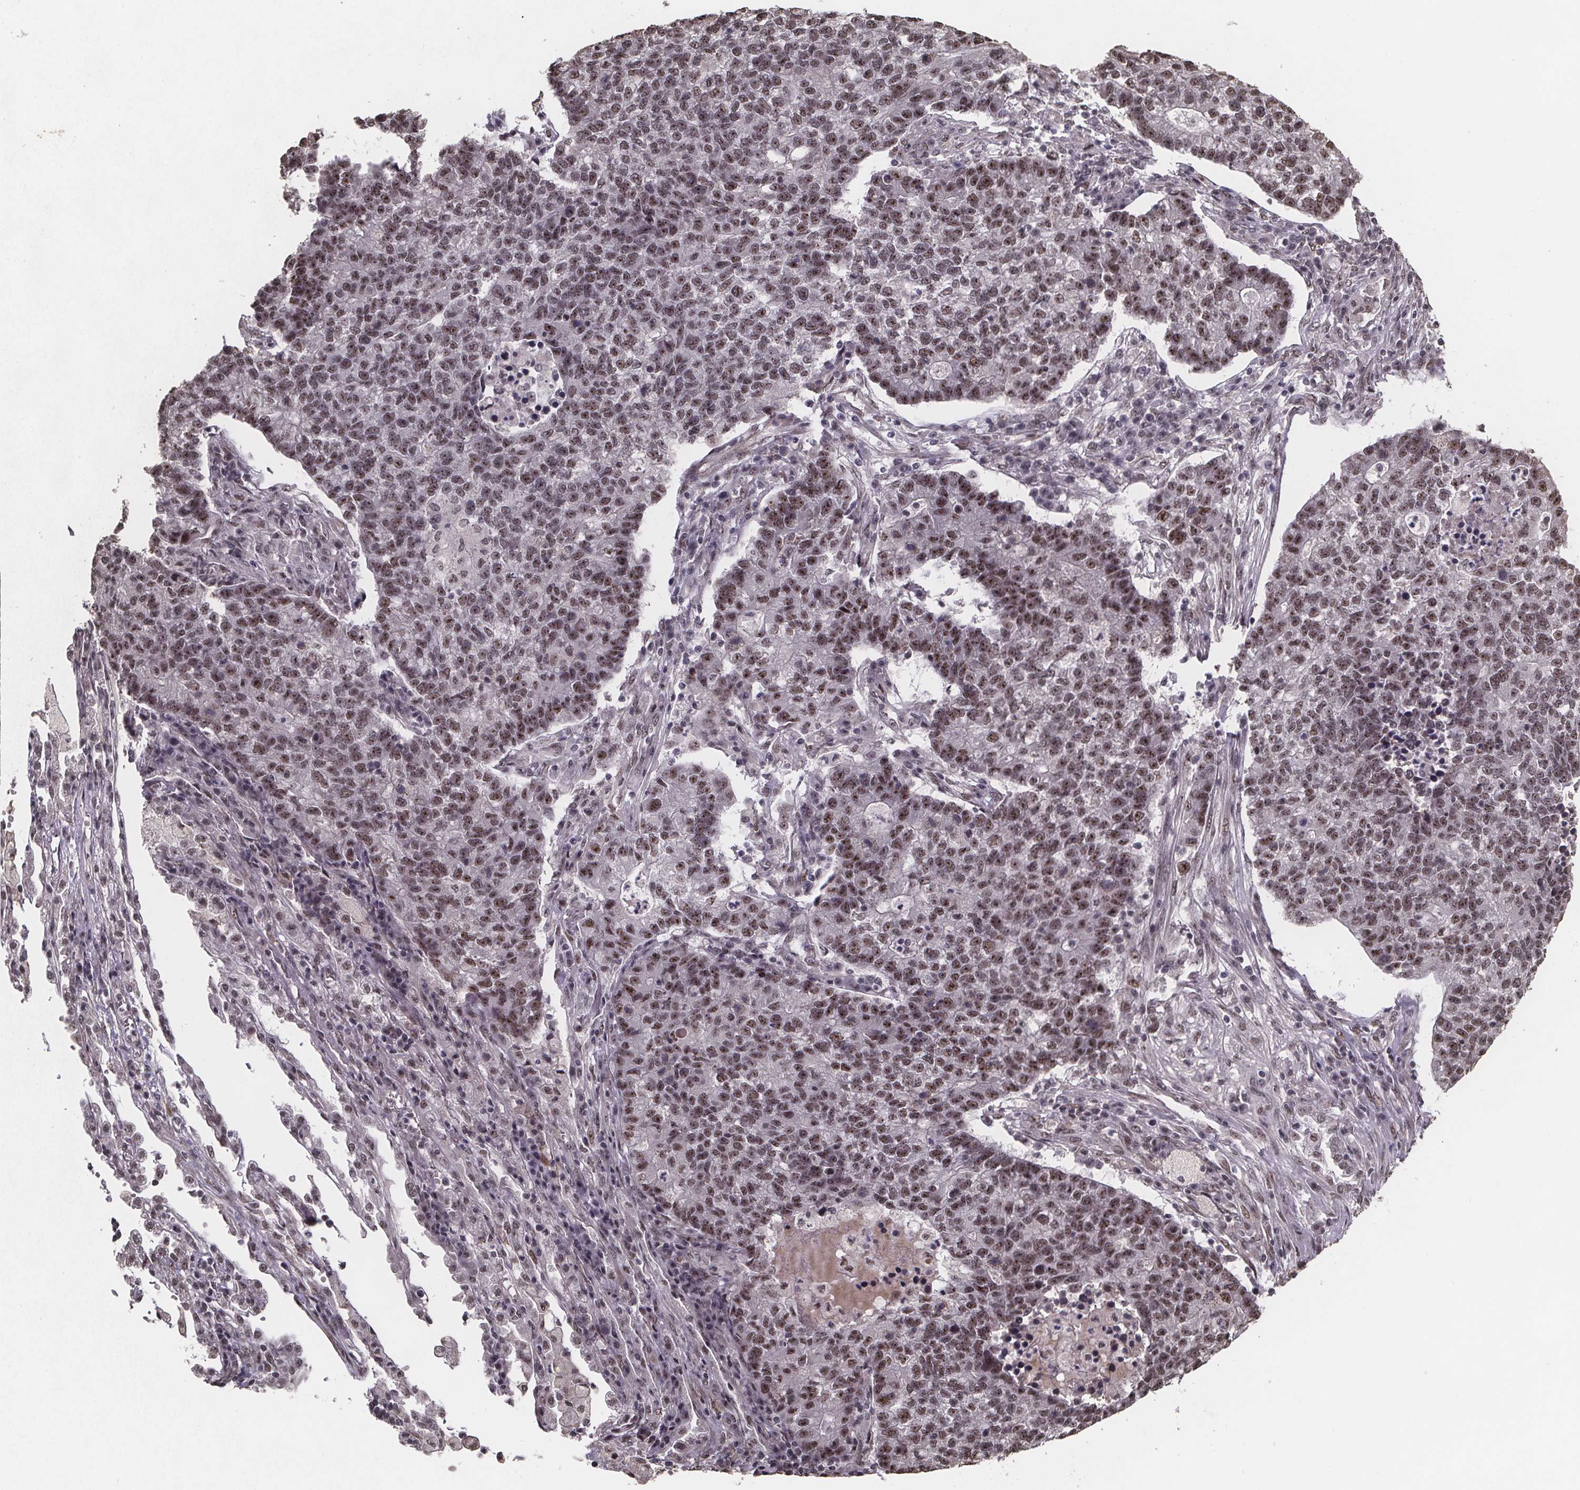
{"staining": {"intensity": "moderate", "quantity": ">75%", "location": "nuclear"}, "tissue": "lung cancer", "cell_type": "Tumor cells", "image_type": "cancer", "snomed": [{"axis": "morphology", "description": "Adenocarcinoma, NOS"}, {"axis": "topography", "description": "Lung"}], "caption": "Immunohistochemistry (IHC) (DAB (3,3'-diaminobenzidine)) staining of adenocarcinoma (lung) displays moderate nuclear protein expression in approximately >75% of tumor cells.", "gene": "U2SURP", "patient": {"sex": "male", "age": 57}}